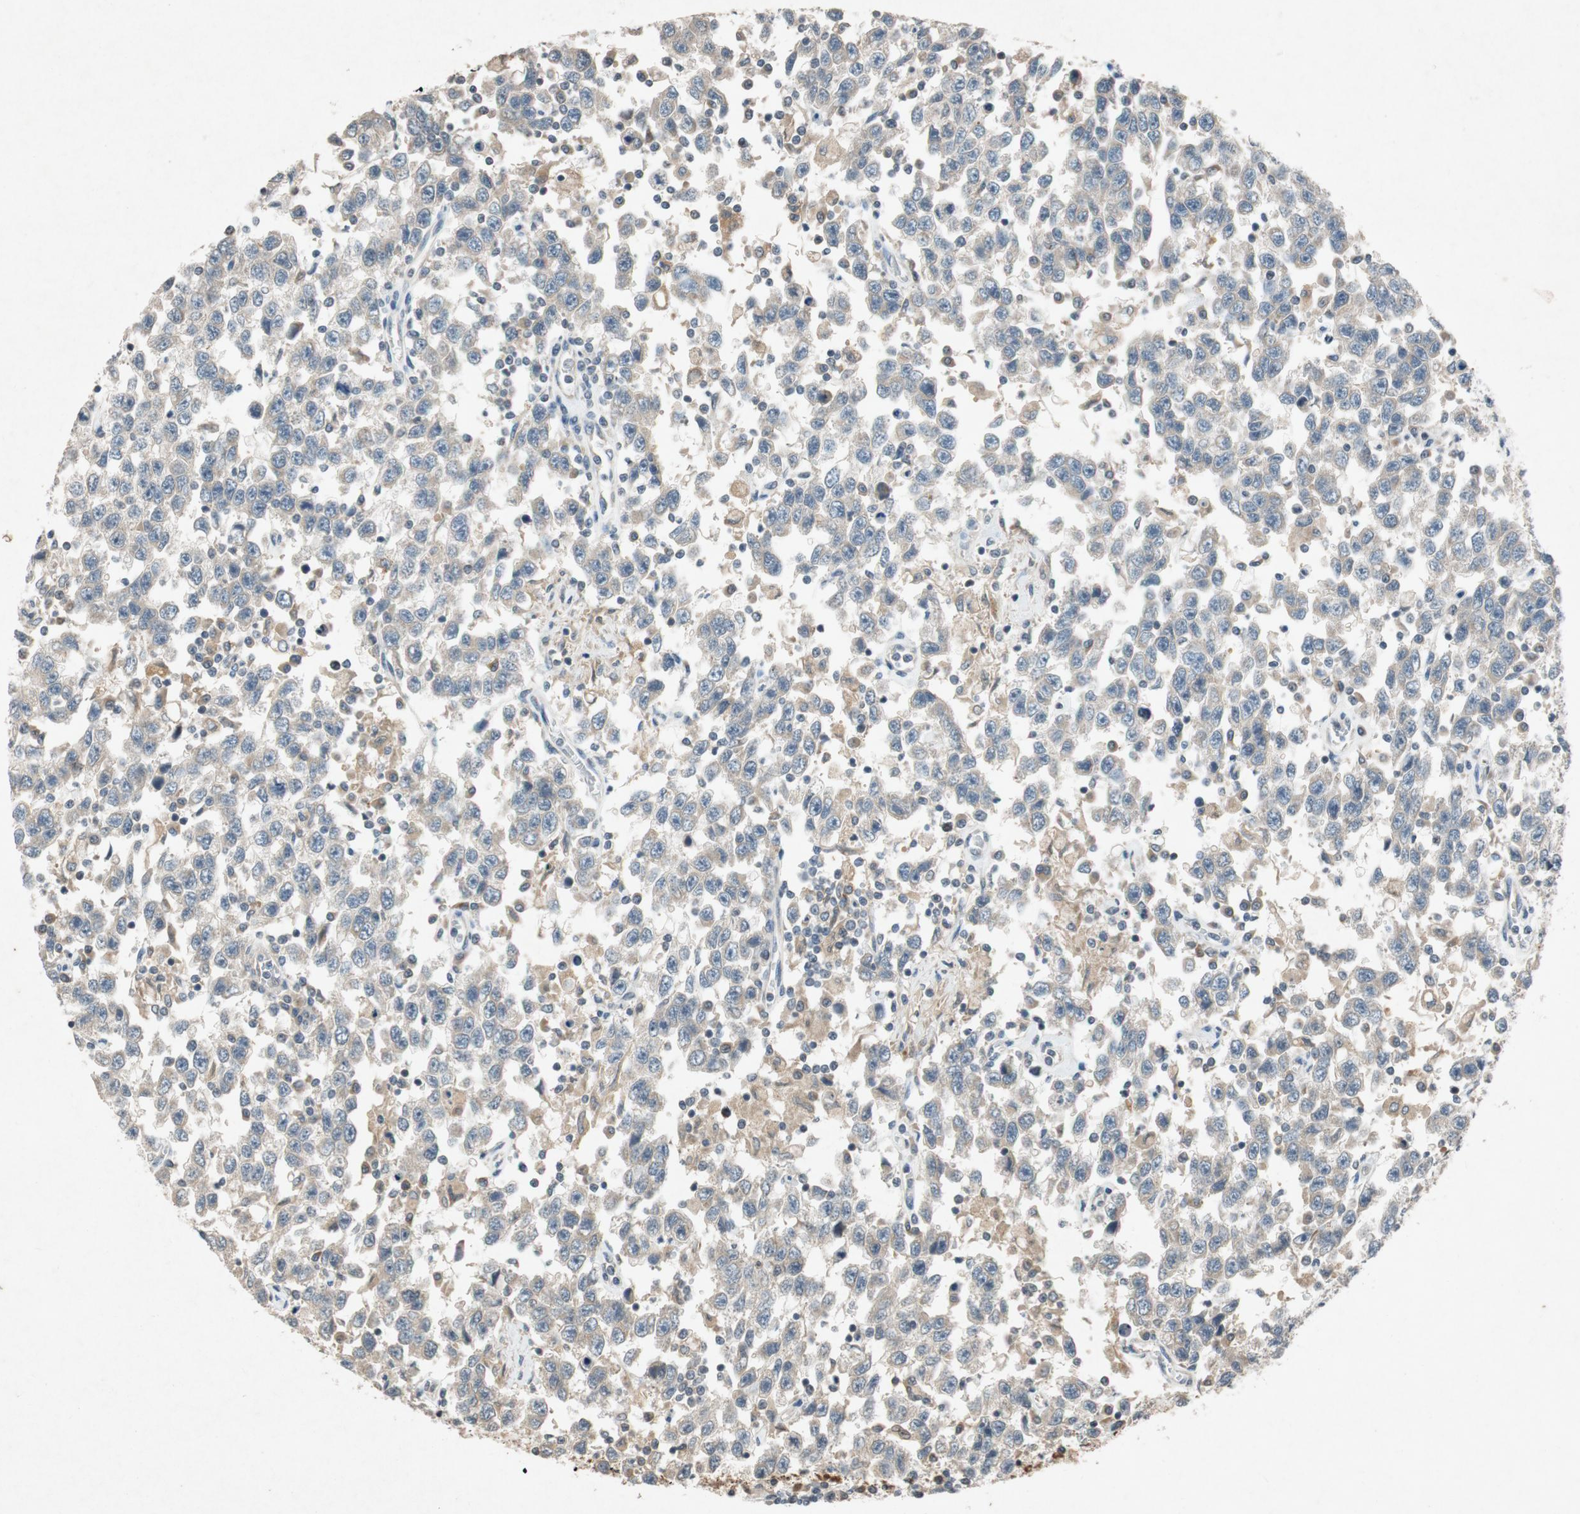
{"staining": {"intensity": "weak", "quantity": ">75%", "location": "cytoplasmic/membranous"}, "tissue": "testis cancer", "cell_type": "Tumor cells", "image_type": "cancer", "snomed": [{"axis": "morphology", "description": "Seminoma, NOS"}, {"axis": "topography", "description": "Testis"}], "caption": "This micrograph demonstrates immunohistochemistry staining of testis seminoma, with low weak cytoplasmic/membranous positivity in approximately >75% of tumor cells.", "gene": "ATP2C1", "patient": {"sex": "male", "age": 41}}